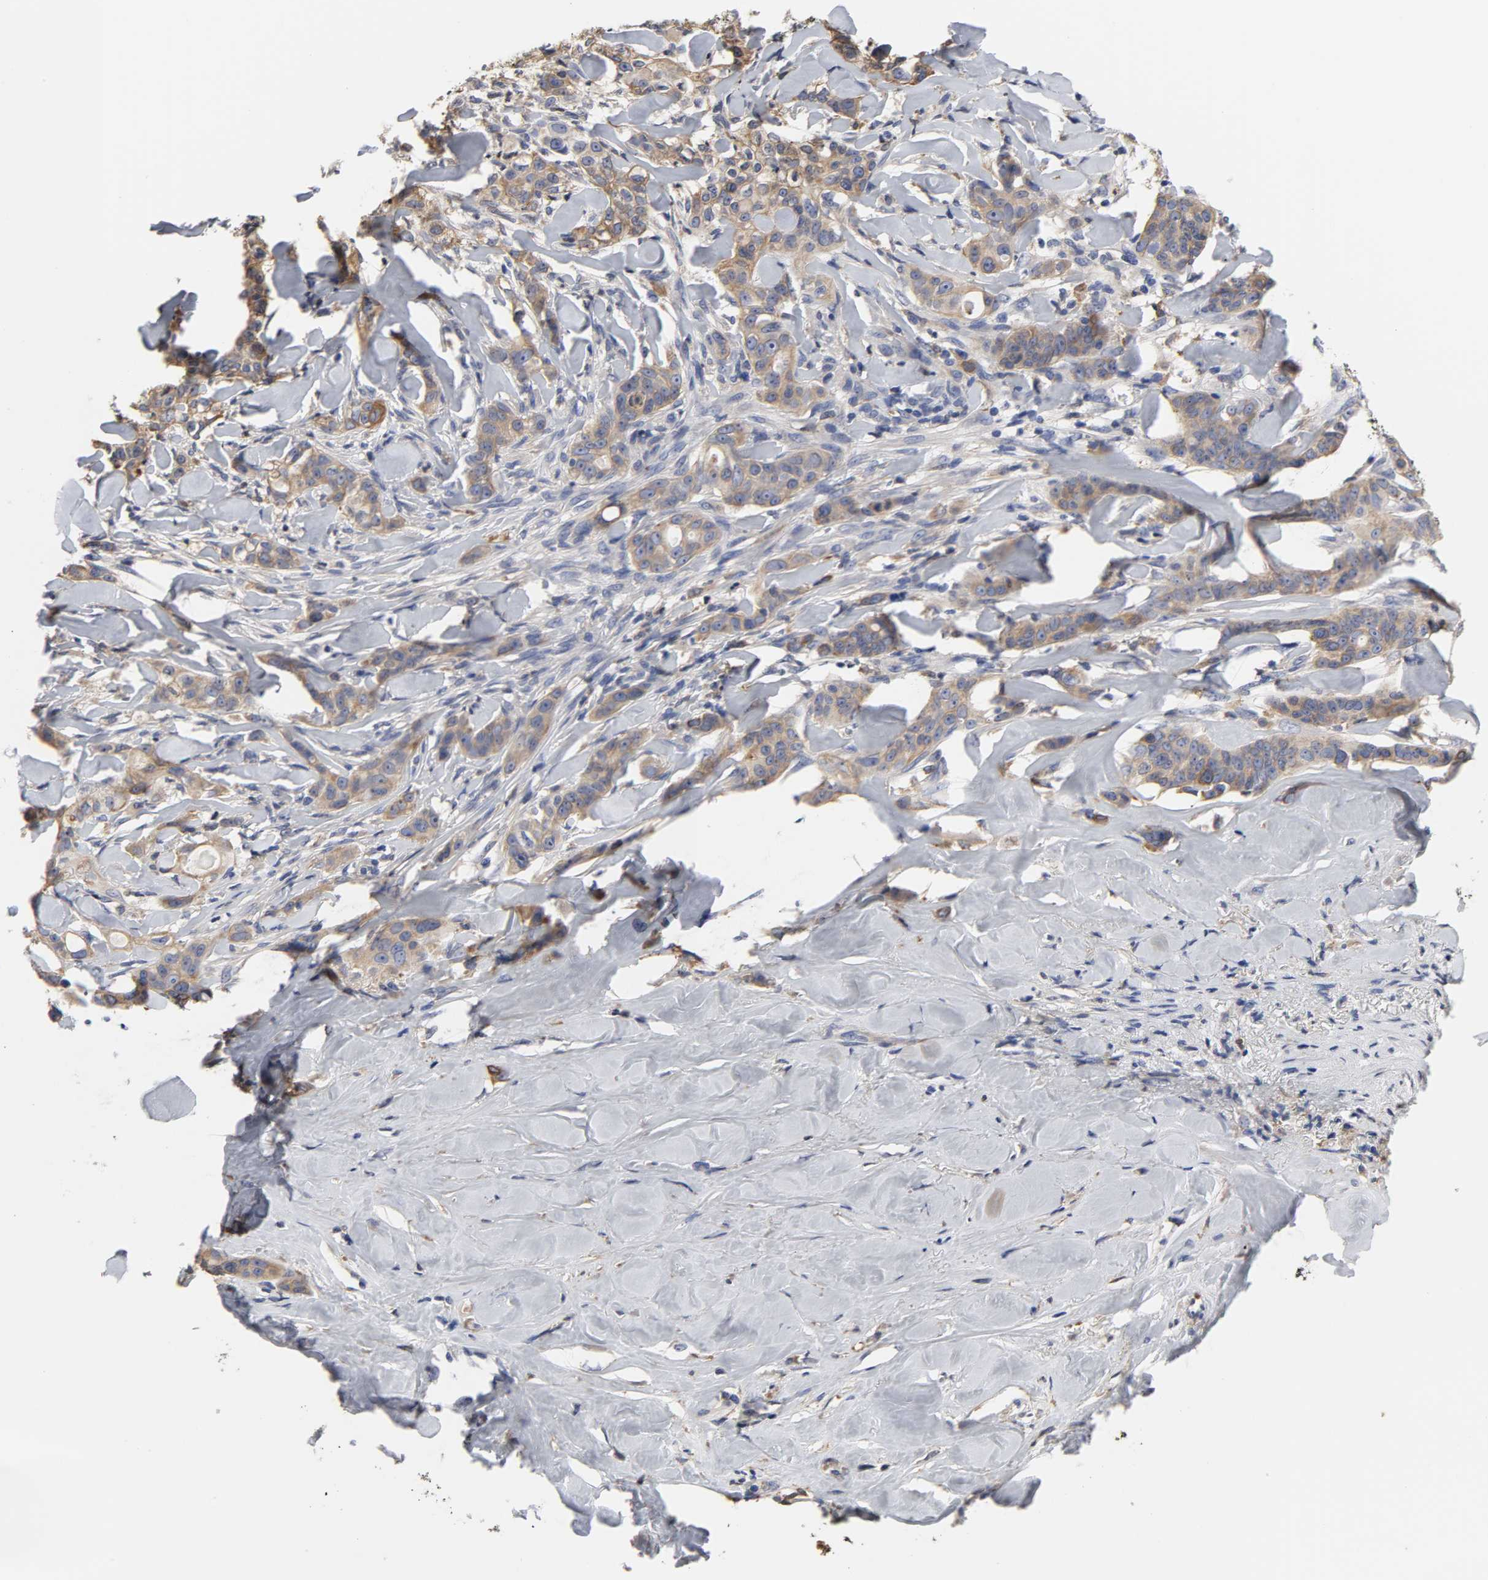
{"staining": {"intensity": "moderate", "quantity": ">75%", "location": "cytoplasmic/membranous"}, "tissue": "liver cancer", "cell_type": "Tumor cells", "image_type": "cancer", "snomed": [{"axis": "morphology", "description": "Cholangiocarcinoma"}, {"axis": "topography", "description": "Liver"}], "caption": "Immunohistochemistry image of neoplastic tissue: liver cholangiocarcinoma stained using immunohistochemistry exhibits medium levels of moderate protein expression localized specifically in the cytoplasmic/membranous of tumor cells, appearing as a cytoplasmic/membranous brown color.", "gene": "HCK", "patient": {"sex": "female", "age": 67}}